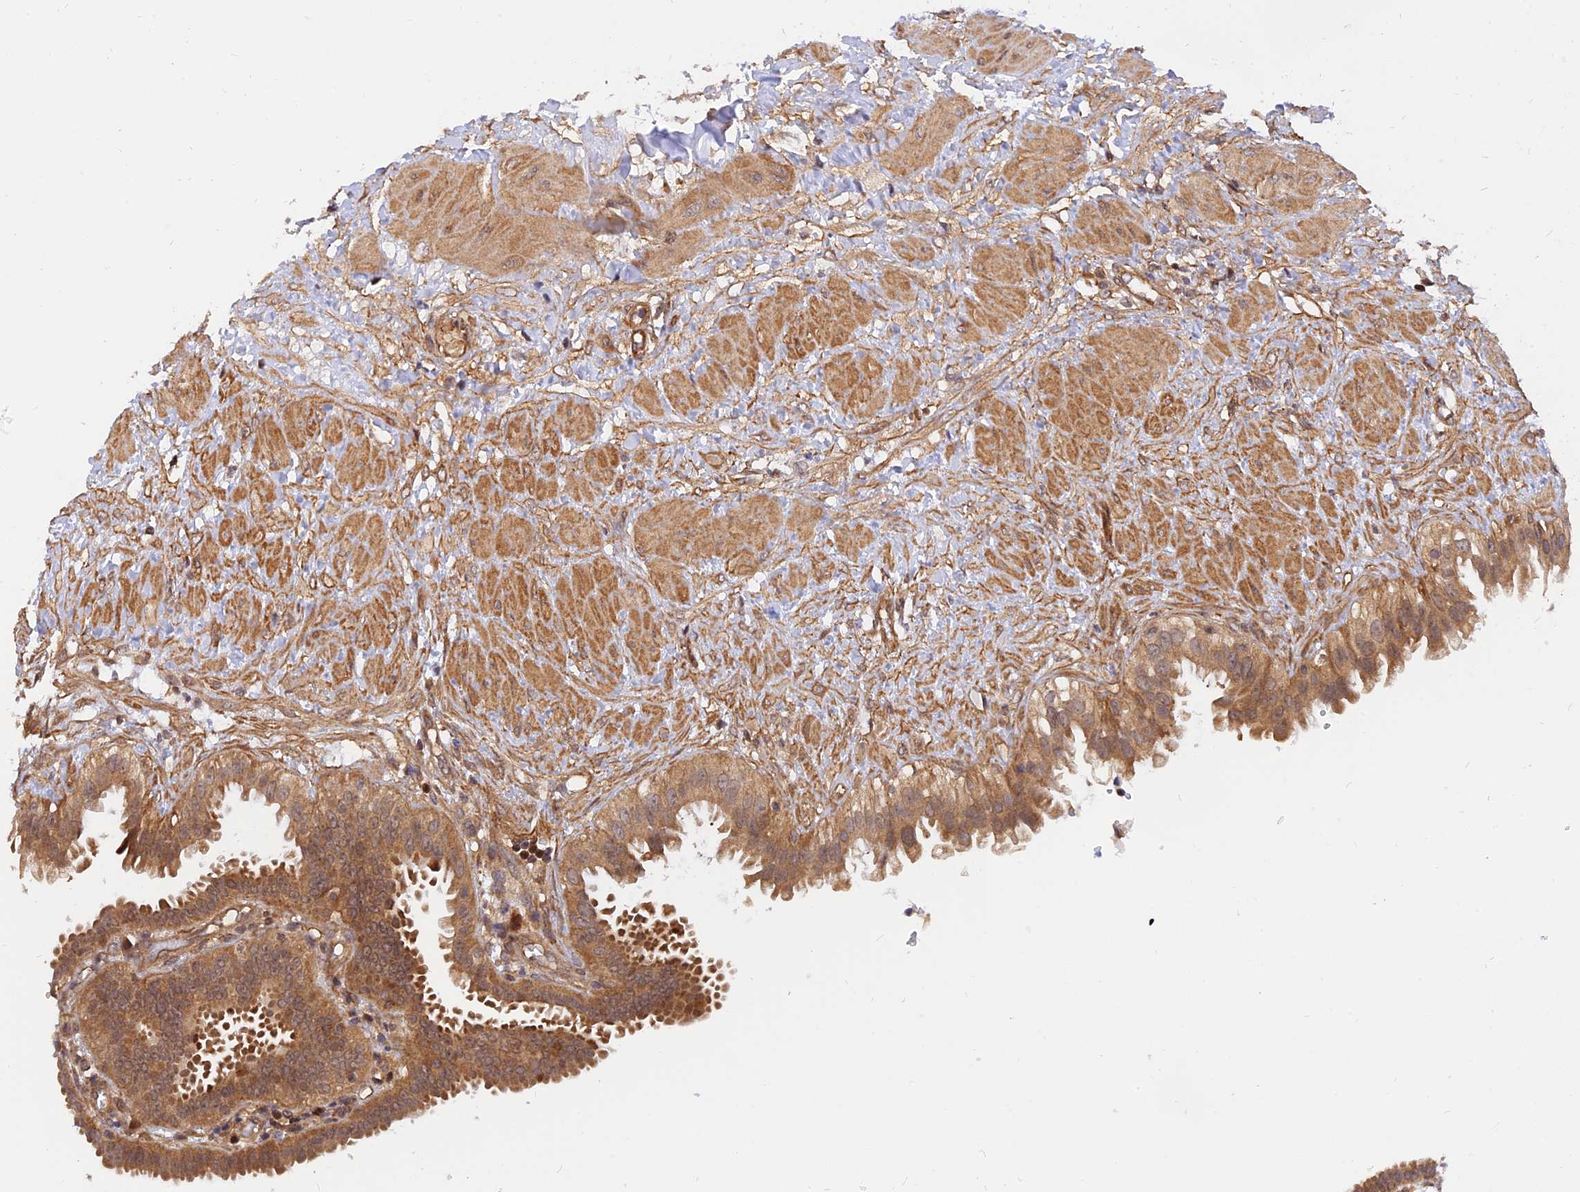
{"staining": {"intensity": "moderate", "quantity": ">75%", "location": "cytoplasmic/membranous"}, "tissue": "fallopian tube", "cell_type": "Glandular cells", "image_type": "normal", "snomed": [{"axis": "morphology", "description": "Normal tissue, NOS"}, {"axis": "topography", "description": "Fallopian tube"}, {"axis": "topography", "description": "Placenta"}], "caption": "The immunohistochemical stain labels moderate cytoplasmic/membranous expression in glandular cells of normal fallopian tube. (brown staining indicates protein expression, while blue staining denotes nuclei).", "gene": "WDR41", "patient": {"sex": "female", "age": 34}}